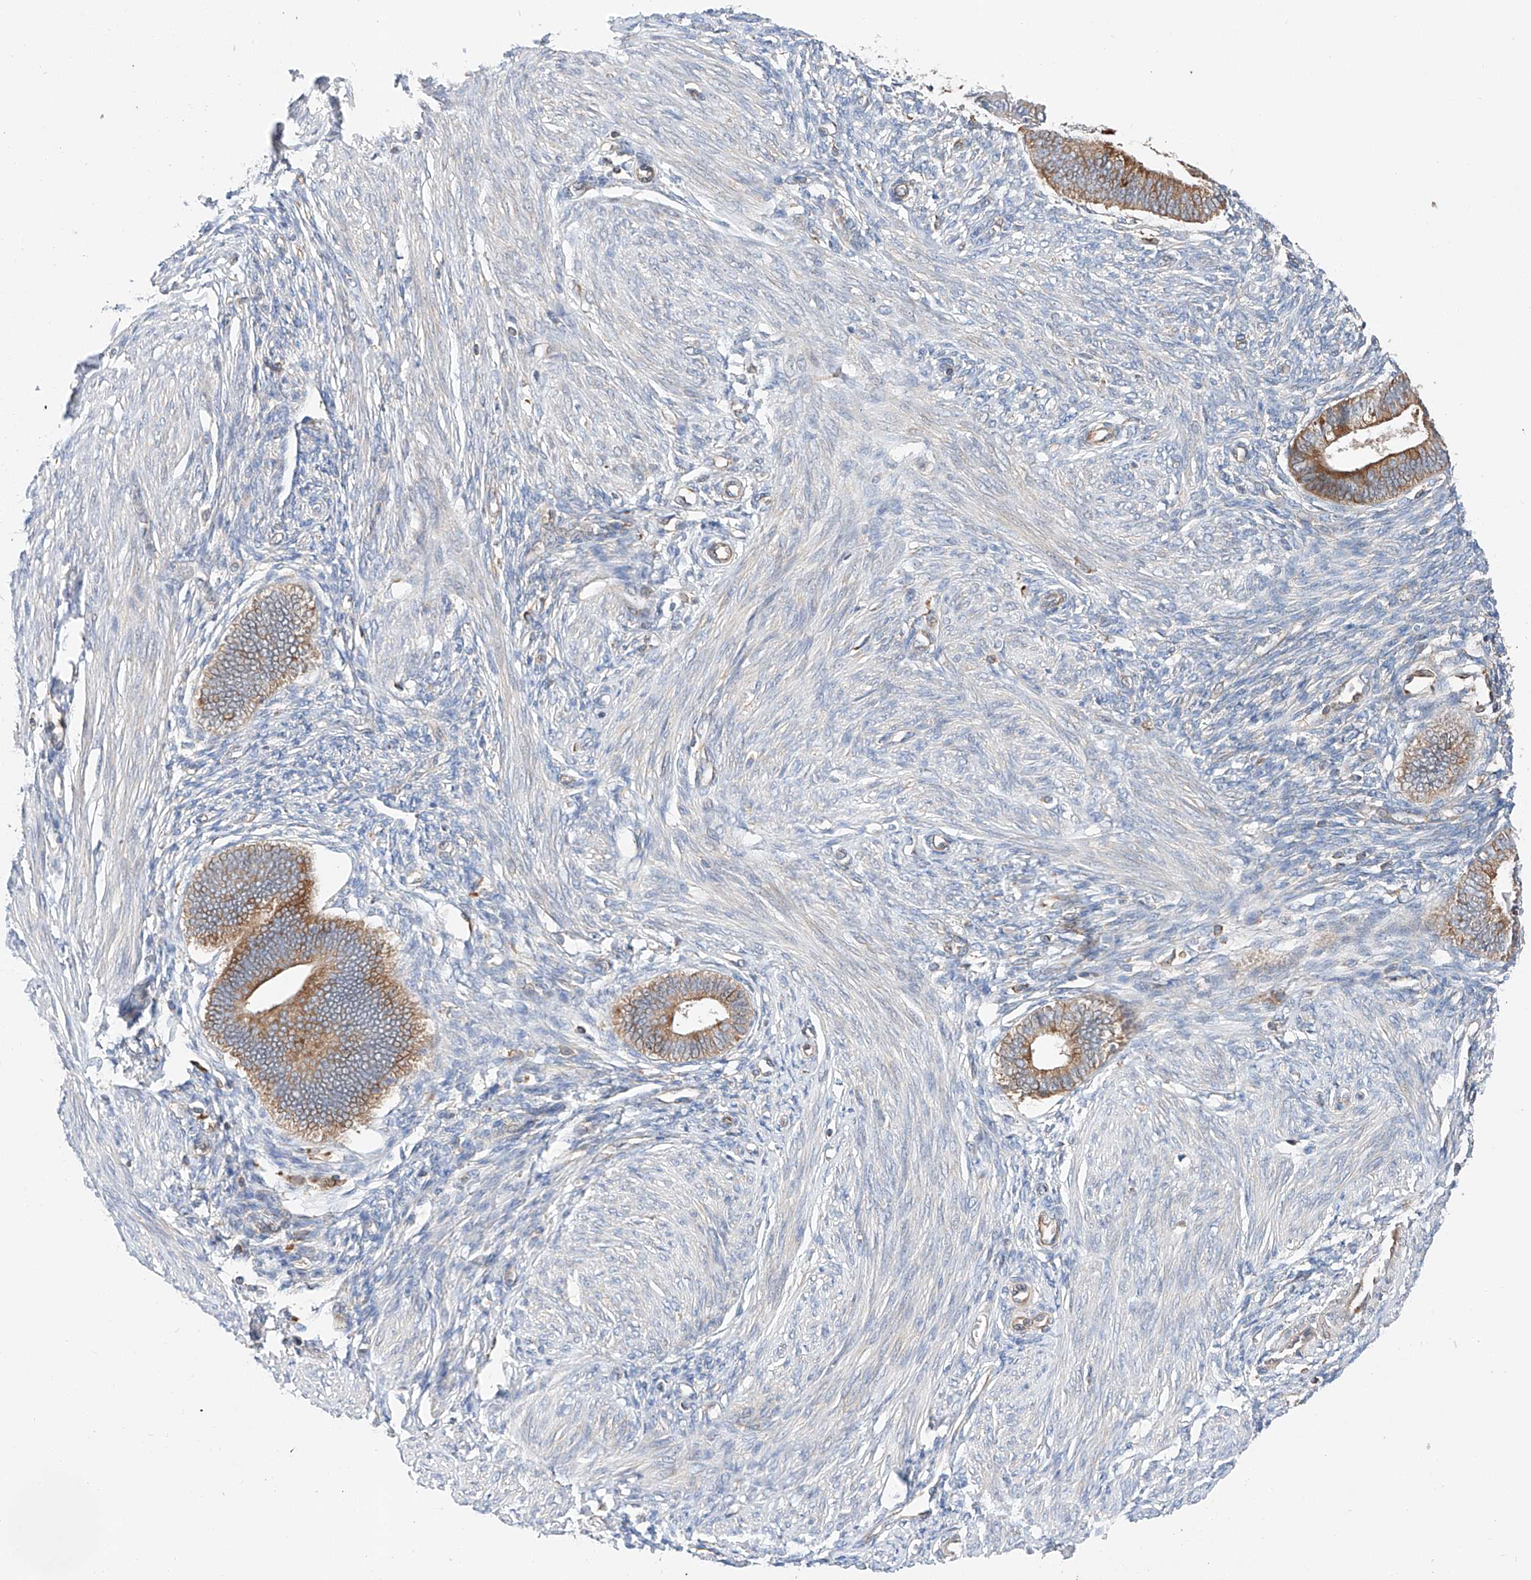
{"staining": {"intensity": "negative", "quantity": "none", "location": "none"}, "tissue": "endometrium", "cell_type": "Cells in endometrial stroma", "image_type": "normal", "snomed": [{"axis": "morphology", "description": "Normal tissue, NOS"}, {"axis": "topography", "description": "Endometrium"}], "caption": "Immunohistochemical staining of unremarkable endometrium exhibits no significant staining in cells in endometrial stroma. (Stains: DAB (3,3'-diaminobenzidine) immunohistochemistry (IHC) with hematoxylin counter stain, Microscopy: brightfield microscopy at high magnification).", "gene": "RUSC1", "patient": {"sex": "female", "age": 46}}